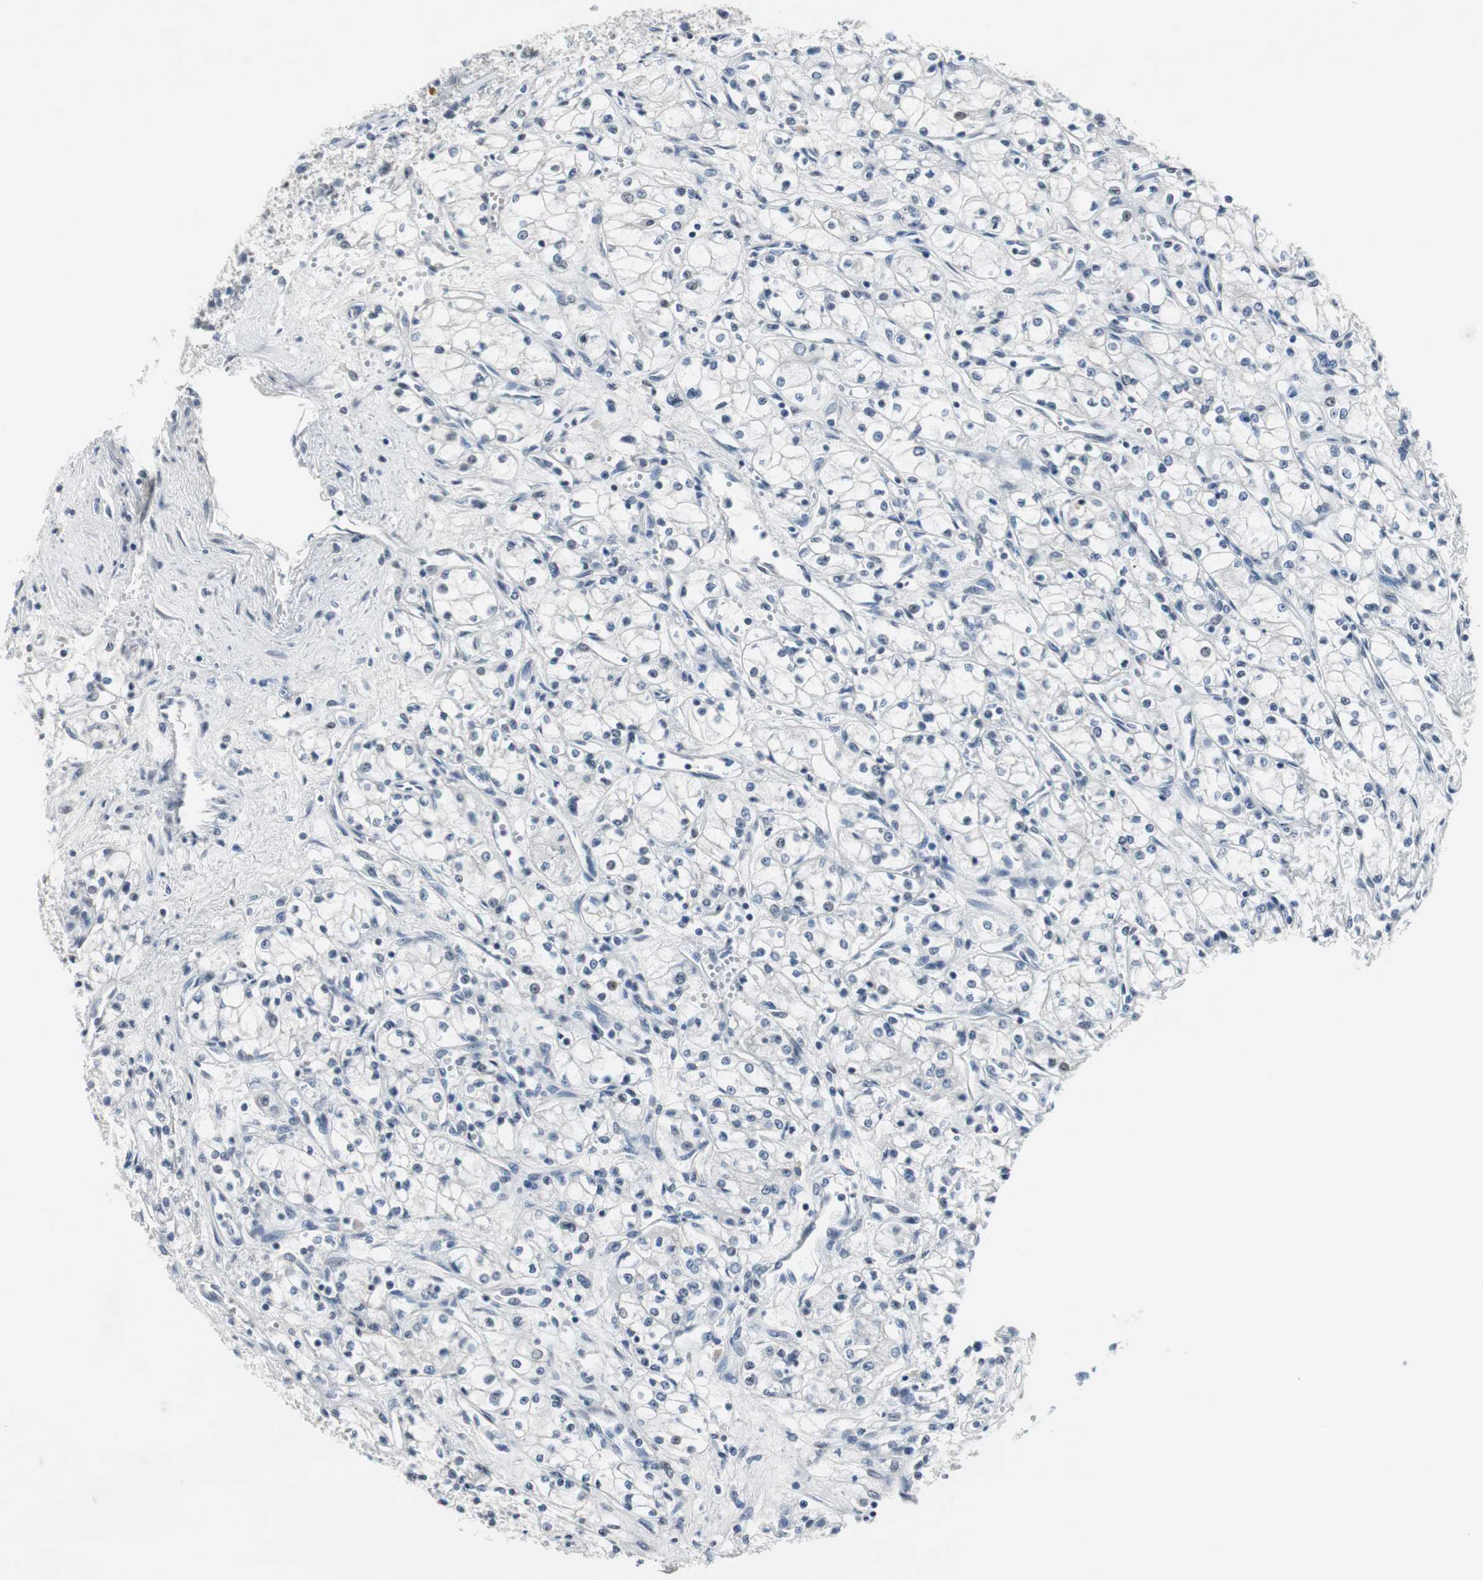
{"staining": {"intensity": "negative", "quantity": "none", "location": "none"}, "tissue": "renal cancer", "cell_type": "Tumor cells", "image_type": "cancer", "snomed": [{"axis": "morphology", "description": "Normal tissue, NOS"}, {"axis": "morphology", "description": "Adenocarcinoma, NOS"}, {"axis": "topography", "description": "Kidney"}], "caption": "The immunohistochemistry photomicrograph has no significant positivity in tumor cells of renal cancer tissue.", "gene": "ELK1", "patient": {"sex": "male", "age": 59}}